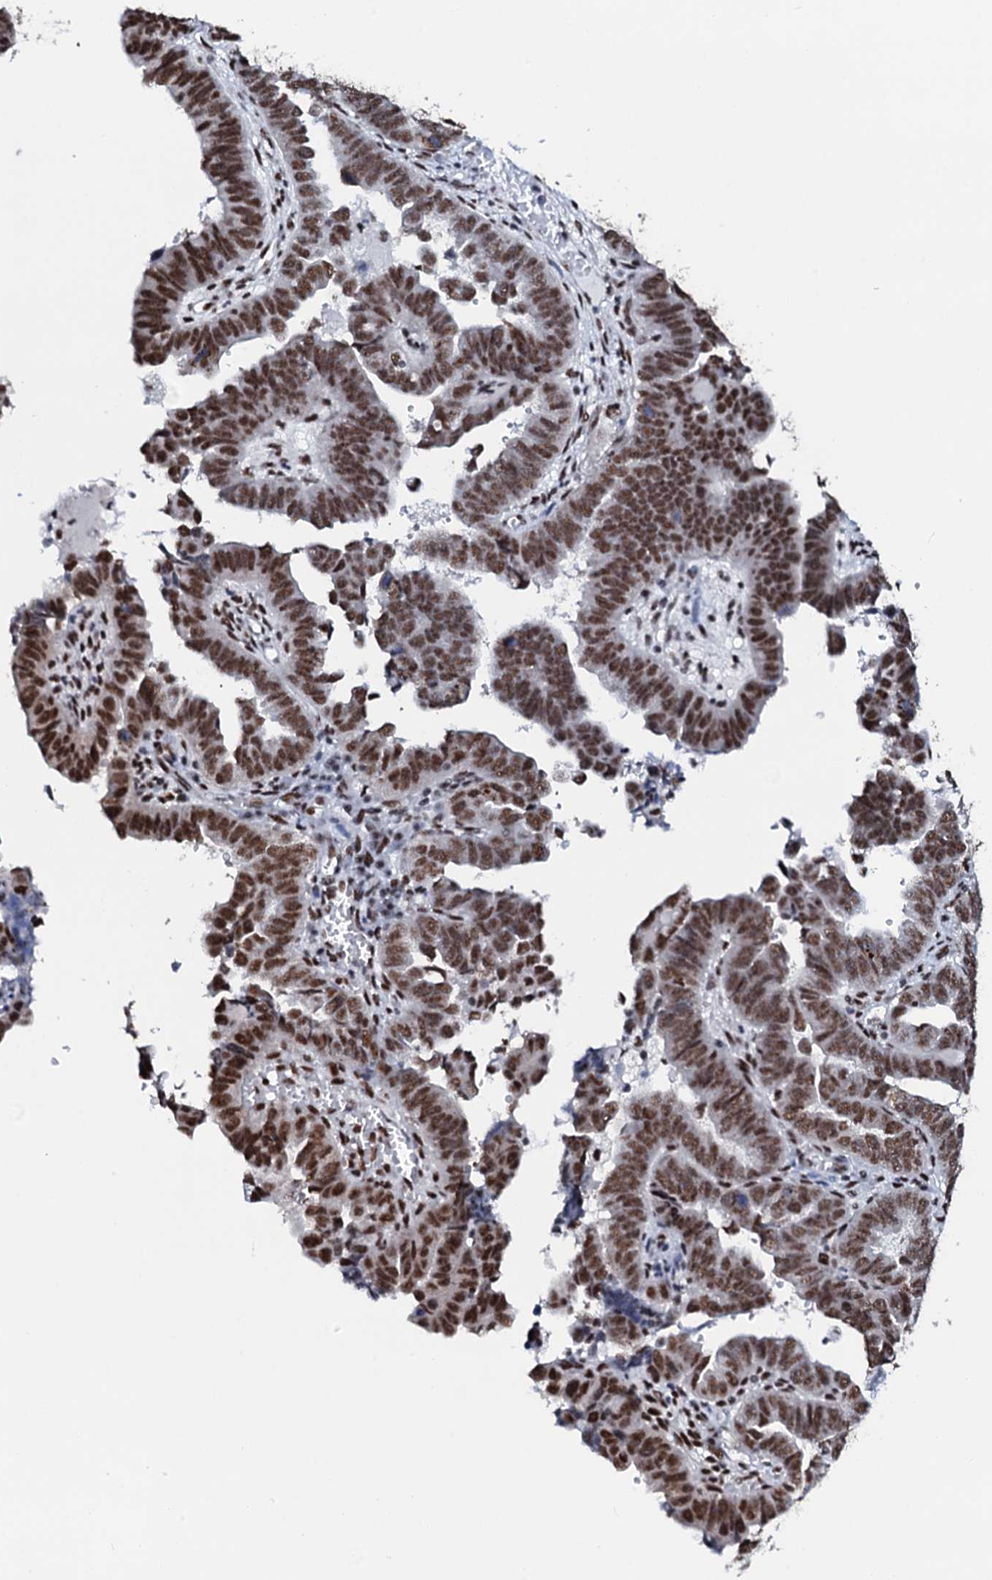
{"staining": {"intensity": "strong", "quantity": ">75%", "location": "nuclear"}, "tissue": "endometrial cancer", "cell_type": "Tumor cells", "image_type": "cancer", "snomed": [{"axis": "morphology", "description": "Adenocarcinoma, NOS"}, {"axis": "topography", "description": "Endometrium"}], "caption": "Human endometrial cancer (adenocarcinoma) stained with a brown dye demonstrates strong nuclear positive positivity in about >75% of tumor cells.", "gene": "NKAPD1", "patient": {"sex": "female", "age": 75}}